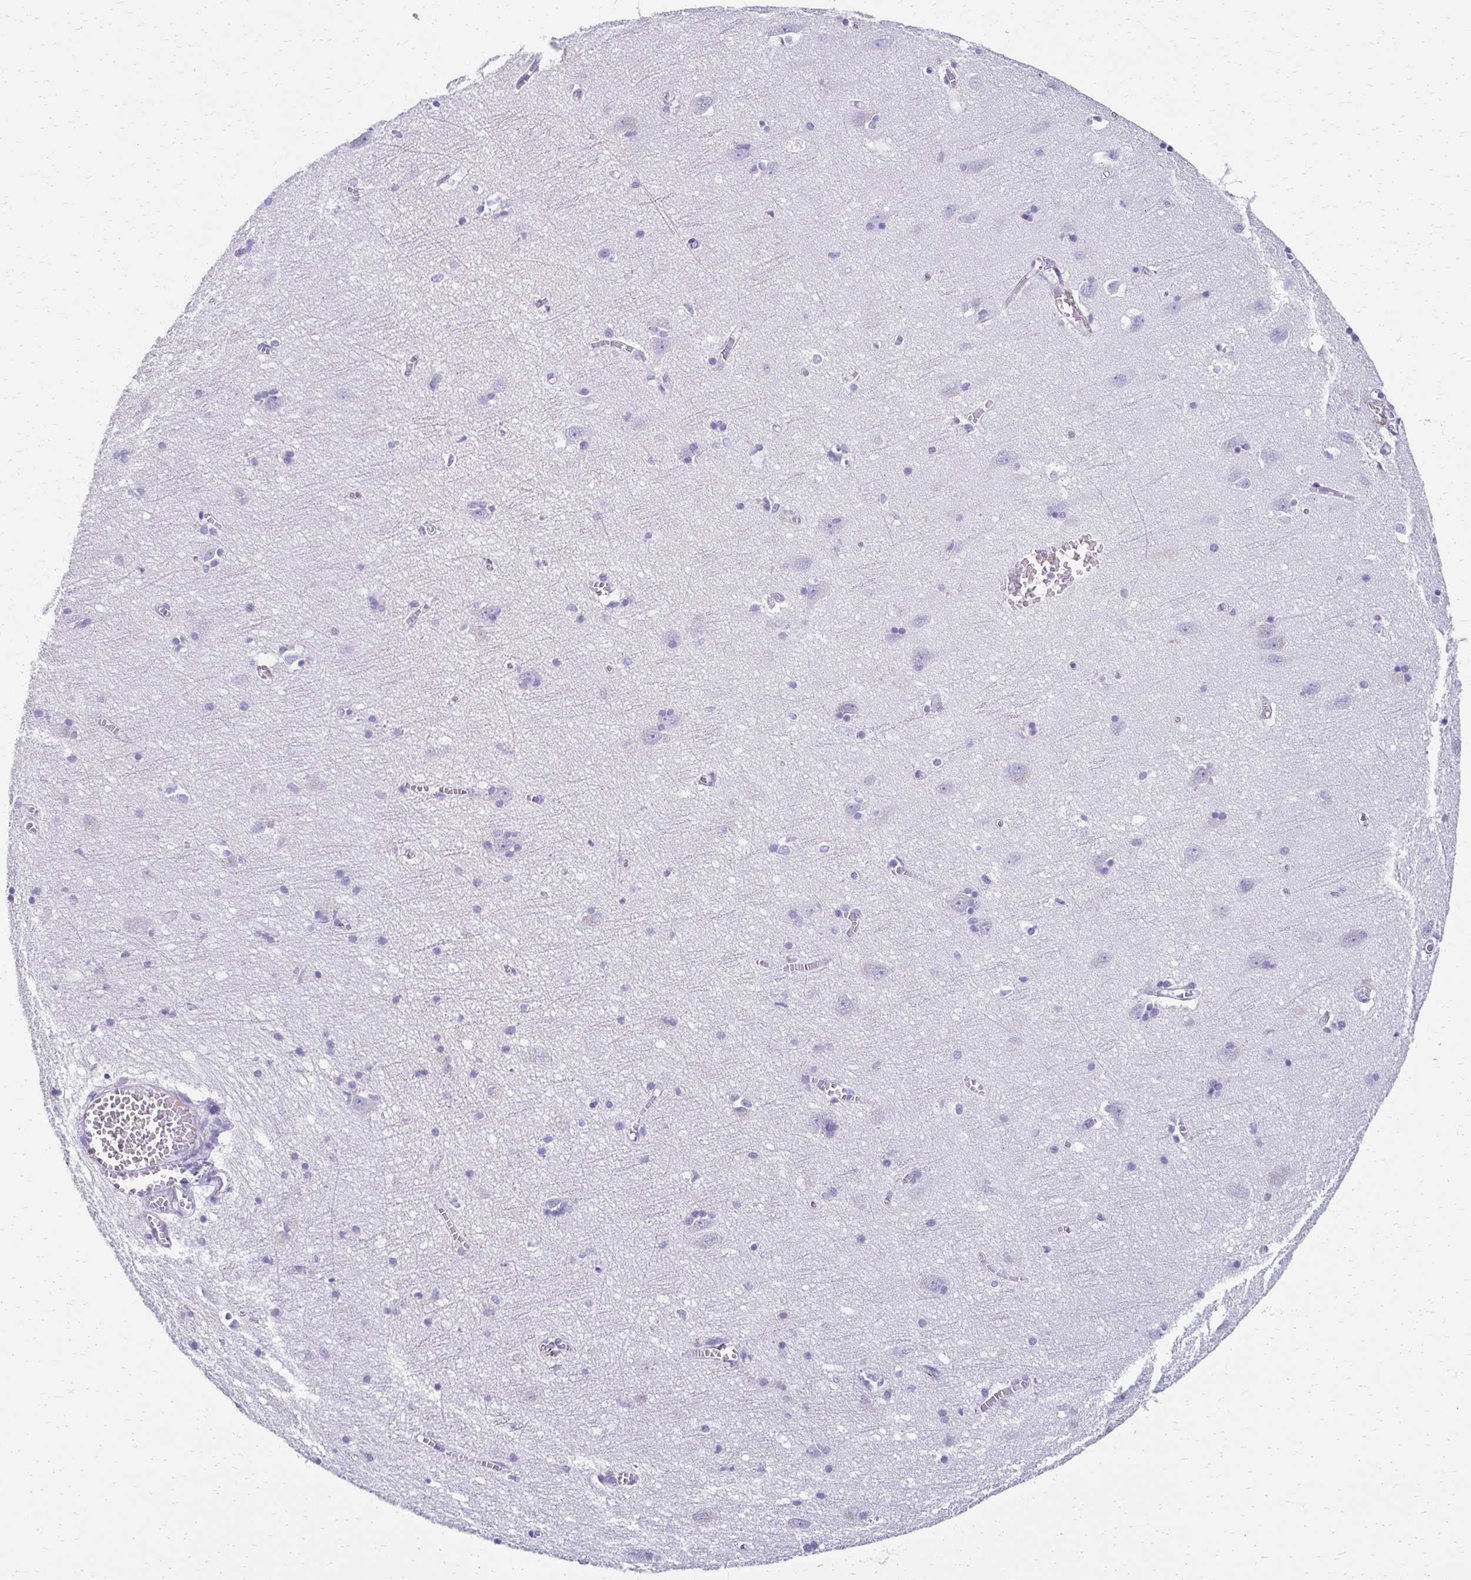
{"staining": {"intensity": "moderate", "quantity": "<25%", "location": "cytoplasmic/membranous"}, "tissue": "cerebral cortex", "cell_type": "Endothelial cells", "image_type": "normal", "snomed": [{"axis": "morphology", "description": "Normal tissue, NOS"}, {"axis": "topography", "description": "Cerebral cortex"}], "caption": "Cerebral cortex stained for a protein (brown) demonstrates moderate cytoplasmic/membranous positive expression in approximately <25% of endothelial cells.", "gene": "TMEM54", "patient": {"sex": "male", "age": 70}}